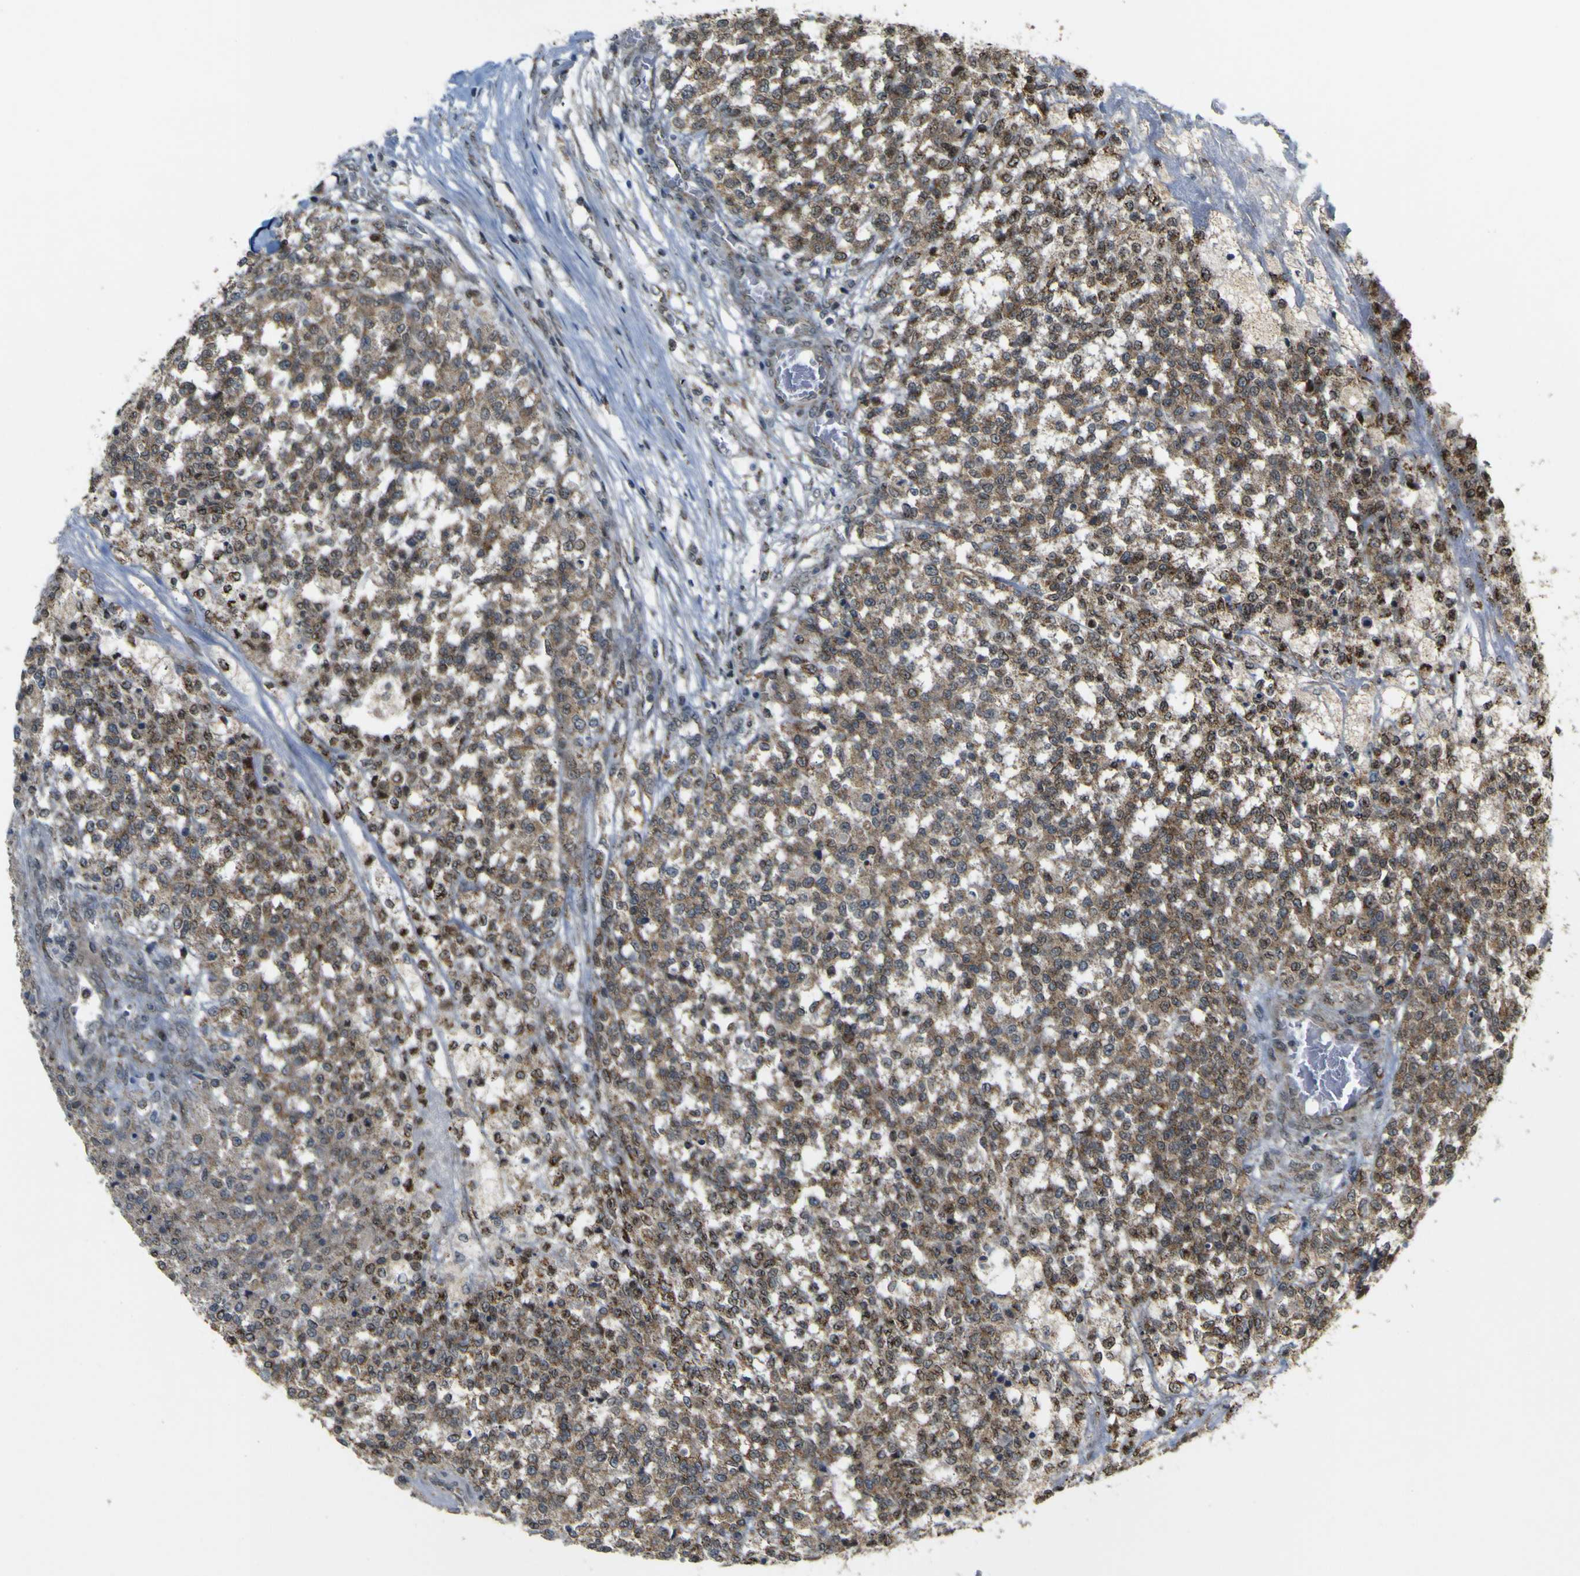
{"staining": {"intensity": "moderate", "quantity": ">75%", "location": "cytoplasmic/membranous"}, "tissue": "testis cancer", "cell_type": "Tumor cells", "image_type": "cancer", "snomed": [{"axis": "morphology", "description": "Seminoma, NOS"}, {"axis": "topography", "description": "Testis"}], "caption": "Protein expression analysis of testis cancer reveals moderate cytoplasmic/membranous staining in approximately >75% of tumor cells.", "gene": "ACBD5", "patient": {"sex": "male", "age": 59}}